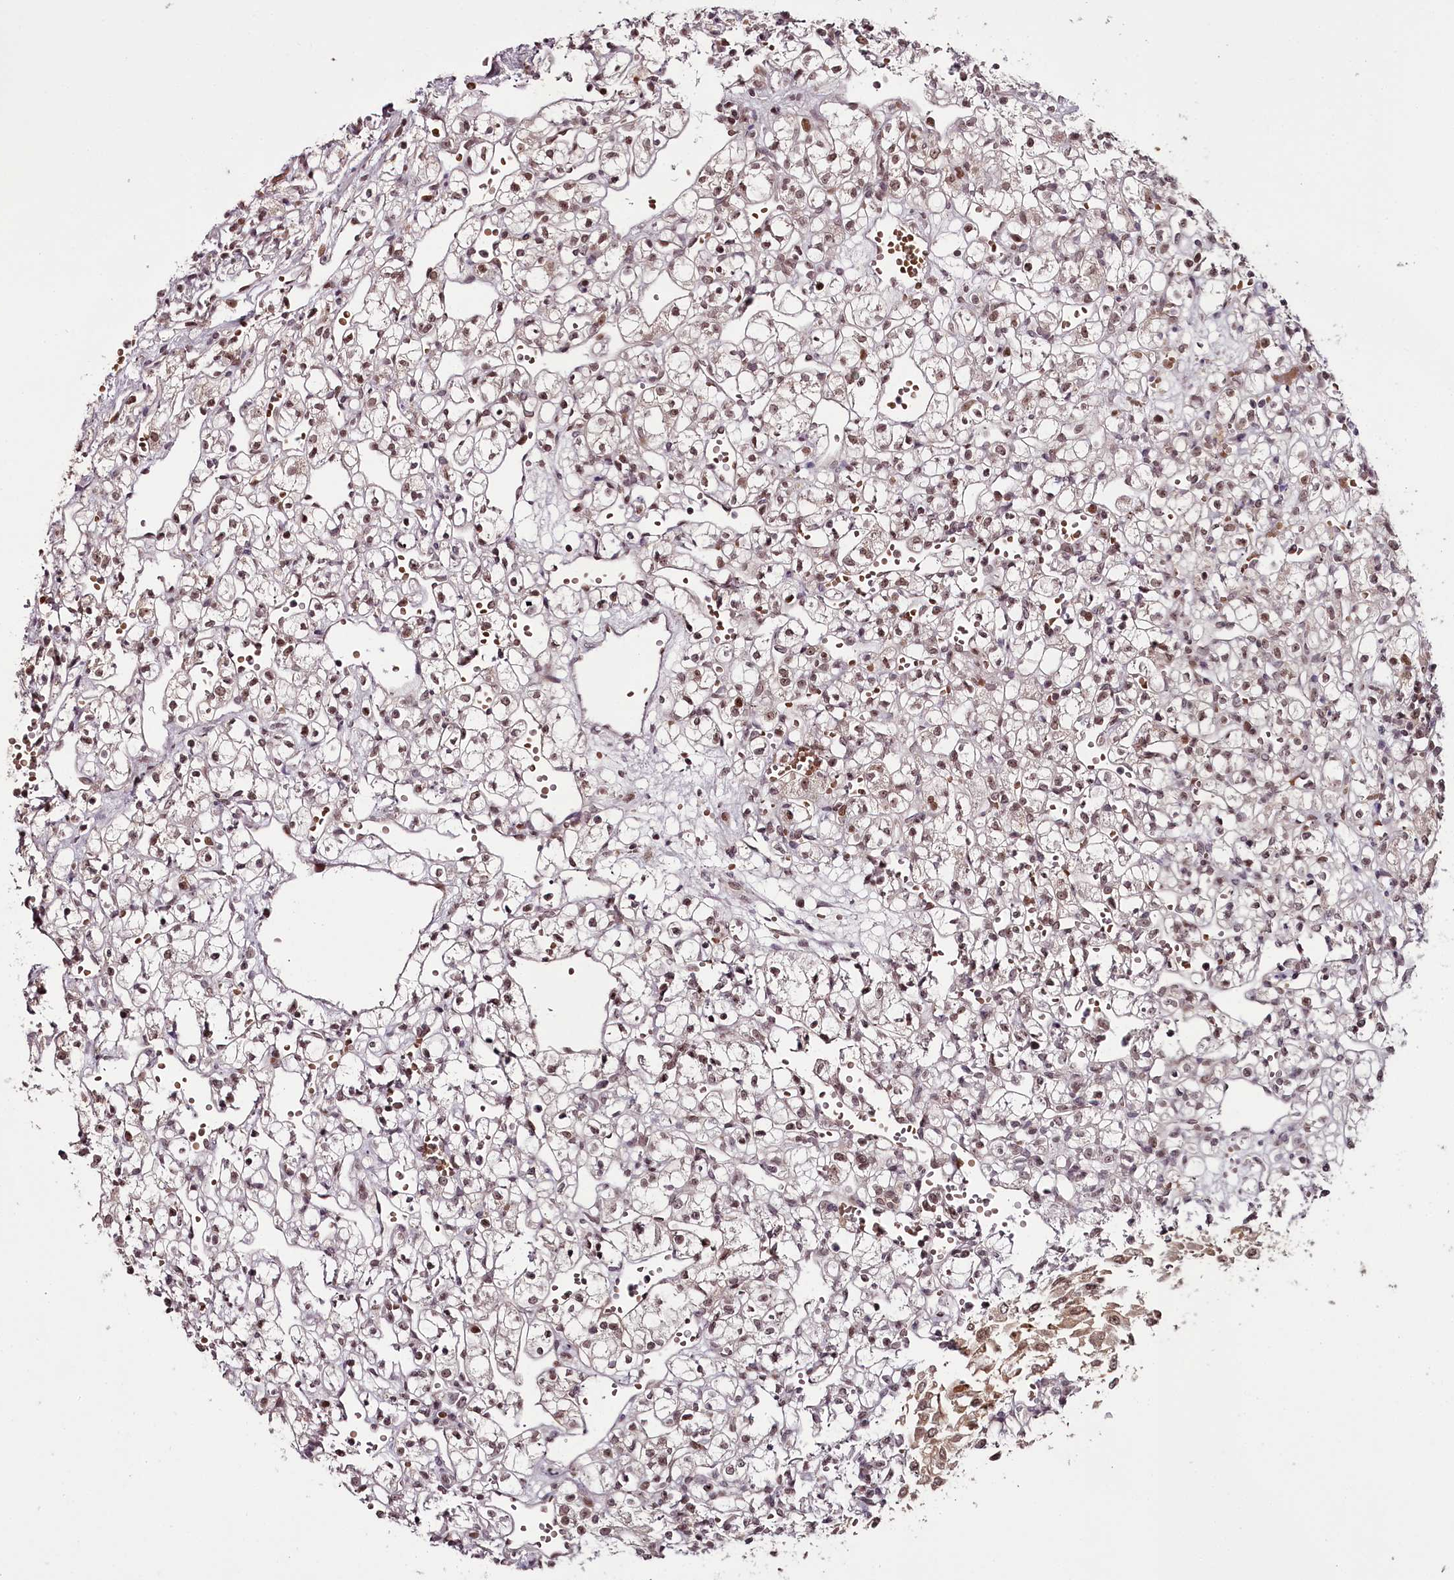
{"staining": {"intensity": "moderate", "quantity": "<25%", "location": "nuclear"}, "tissue": "renal cancer", "cell_type": "Tumor cells", "image_type": "cancer", "snomed": [{"axis": "morphology", "description": "Adenocarcinoma, NOS"}, {"axis": "topography", "description": "Kidney"}], "caption": "Moderate nuclear staining is identified in about <25% of tumor cells in renal cancer. (DAB IHC, brown staining for protein, blue staining for nuclei).", "gene": "THYN1", "patient": {"sex": "female", "age": 59}}